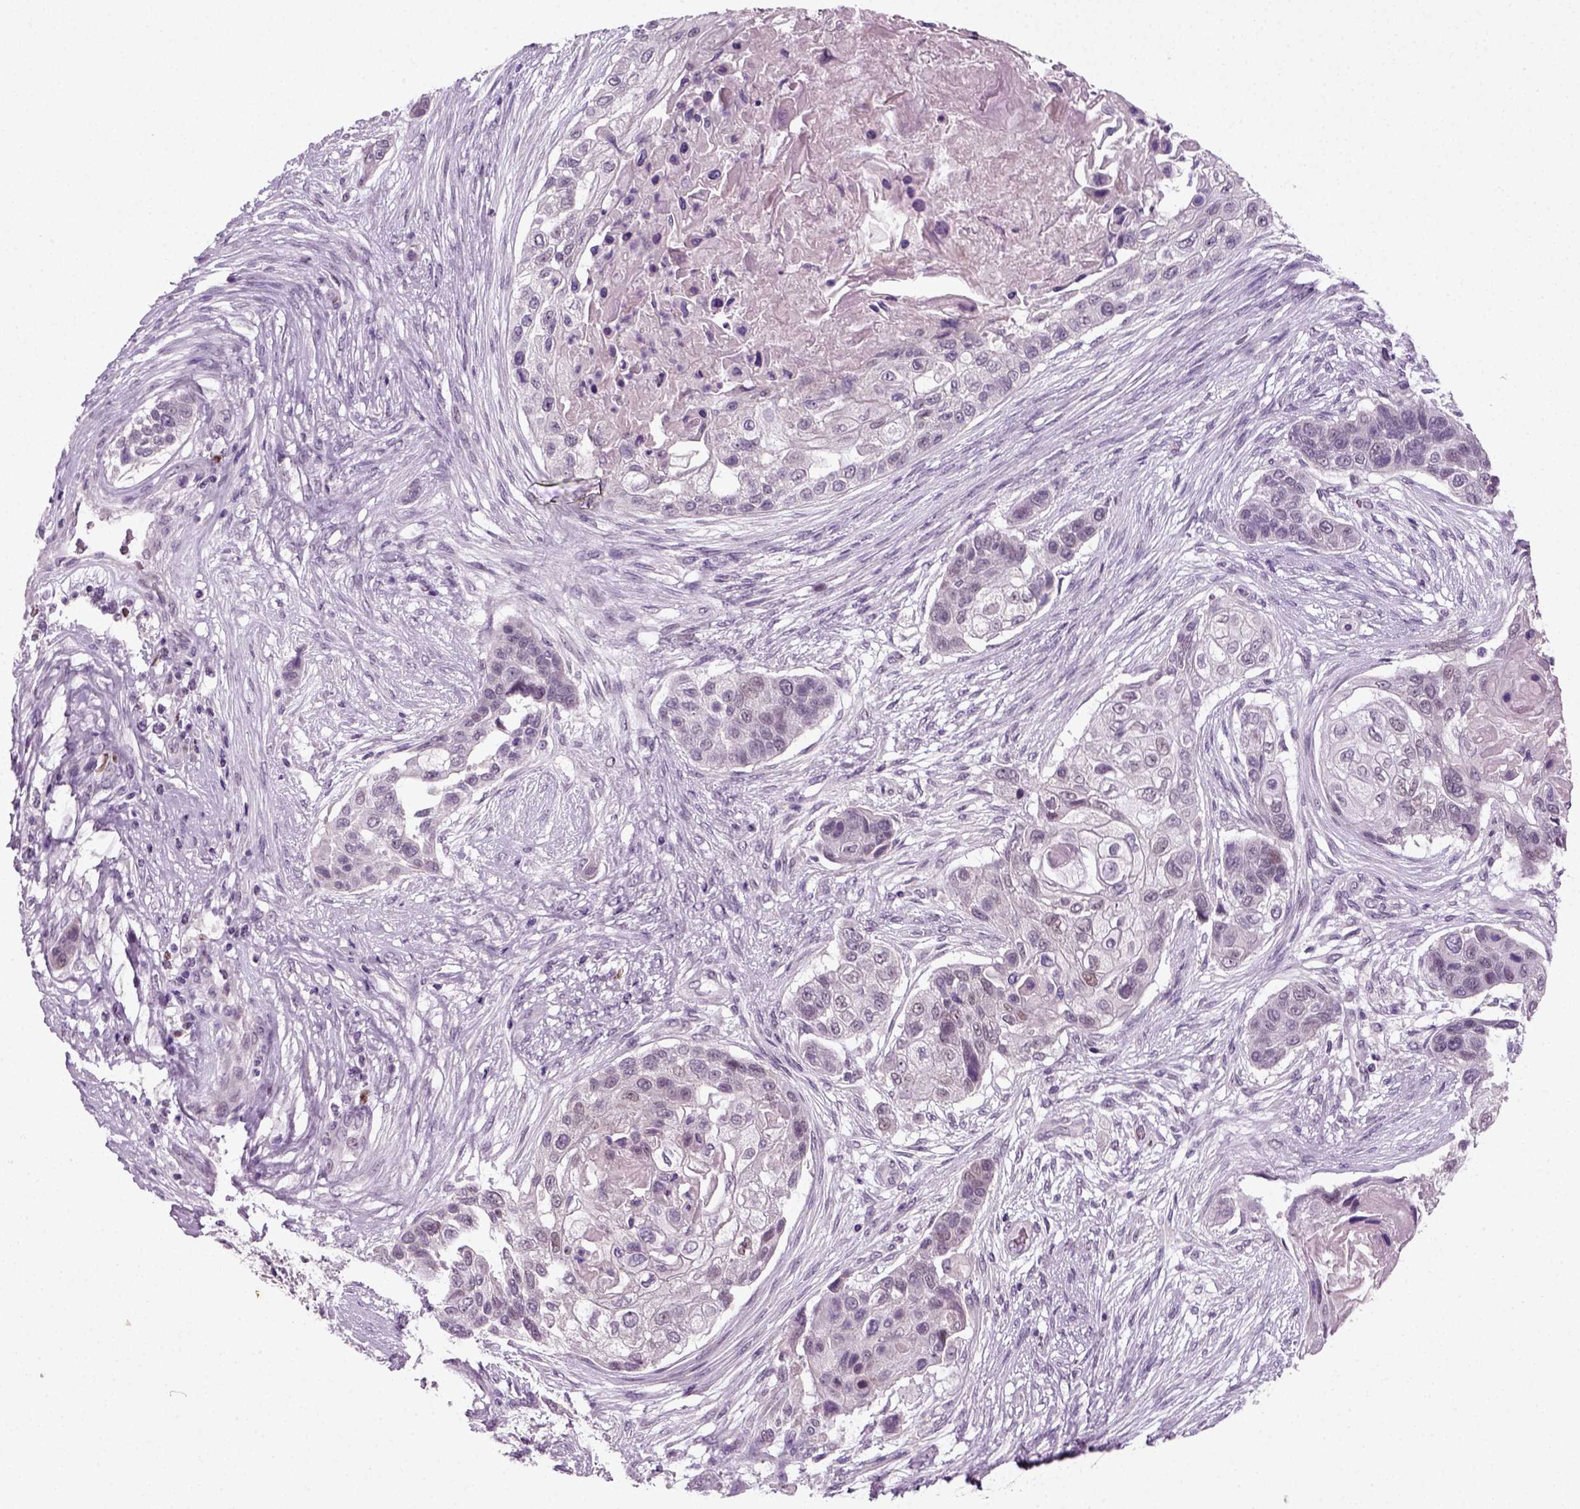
{"staining": {"intensity": "weak", "quantity": "<25%", "location": "nuclear"}, "tissue": "lung cancer", "cell_type": "Tumor cells", "image_type": "cancer", "snomed": [{"axis": "morphology", "description": "Squamous cell carcinoma, NOS"}, {"axis": "topography", "description": "Lung"}], "caption": "An immunohistochemistry (IHC) histopathology image of lung cancer is shown. There is no staining in tumor cells of lung cancer. Nuclei are stained in blue.", "gene": "SYNGAP1", "patient": {"sex": "male", "age": 69}}